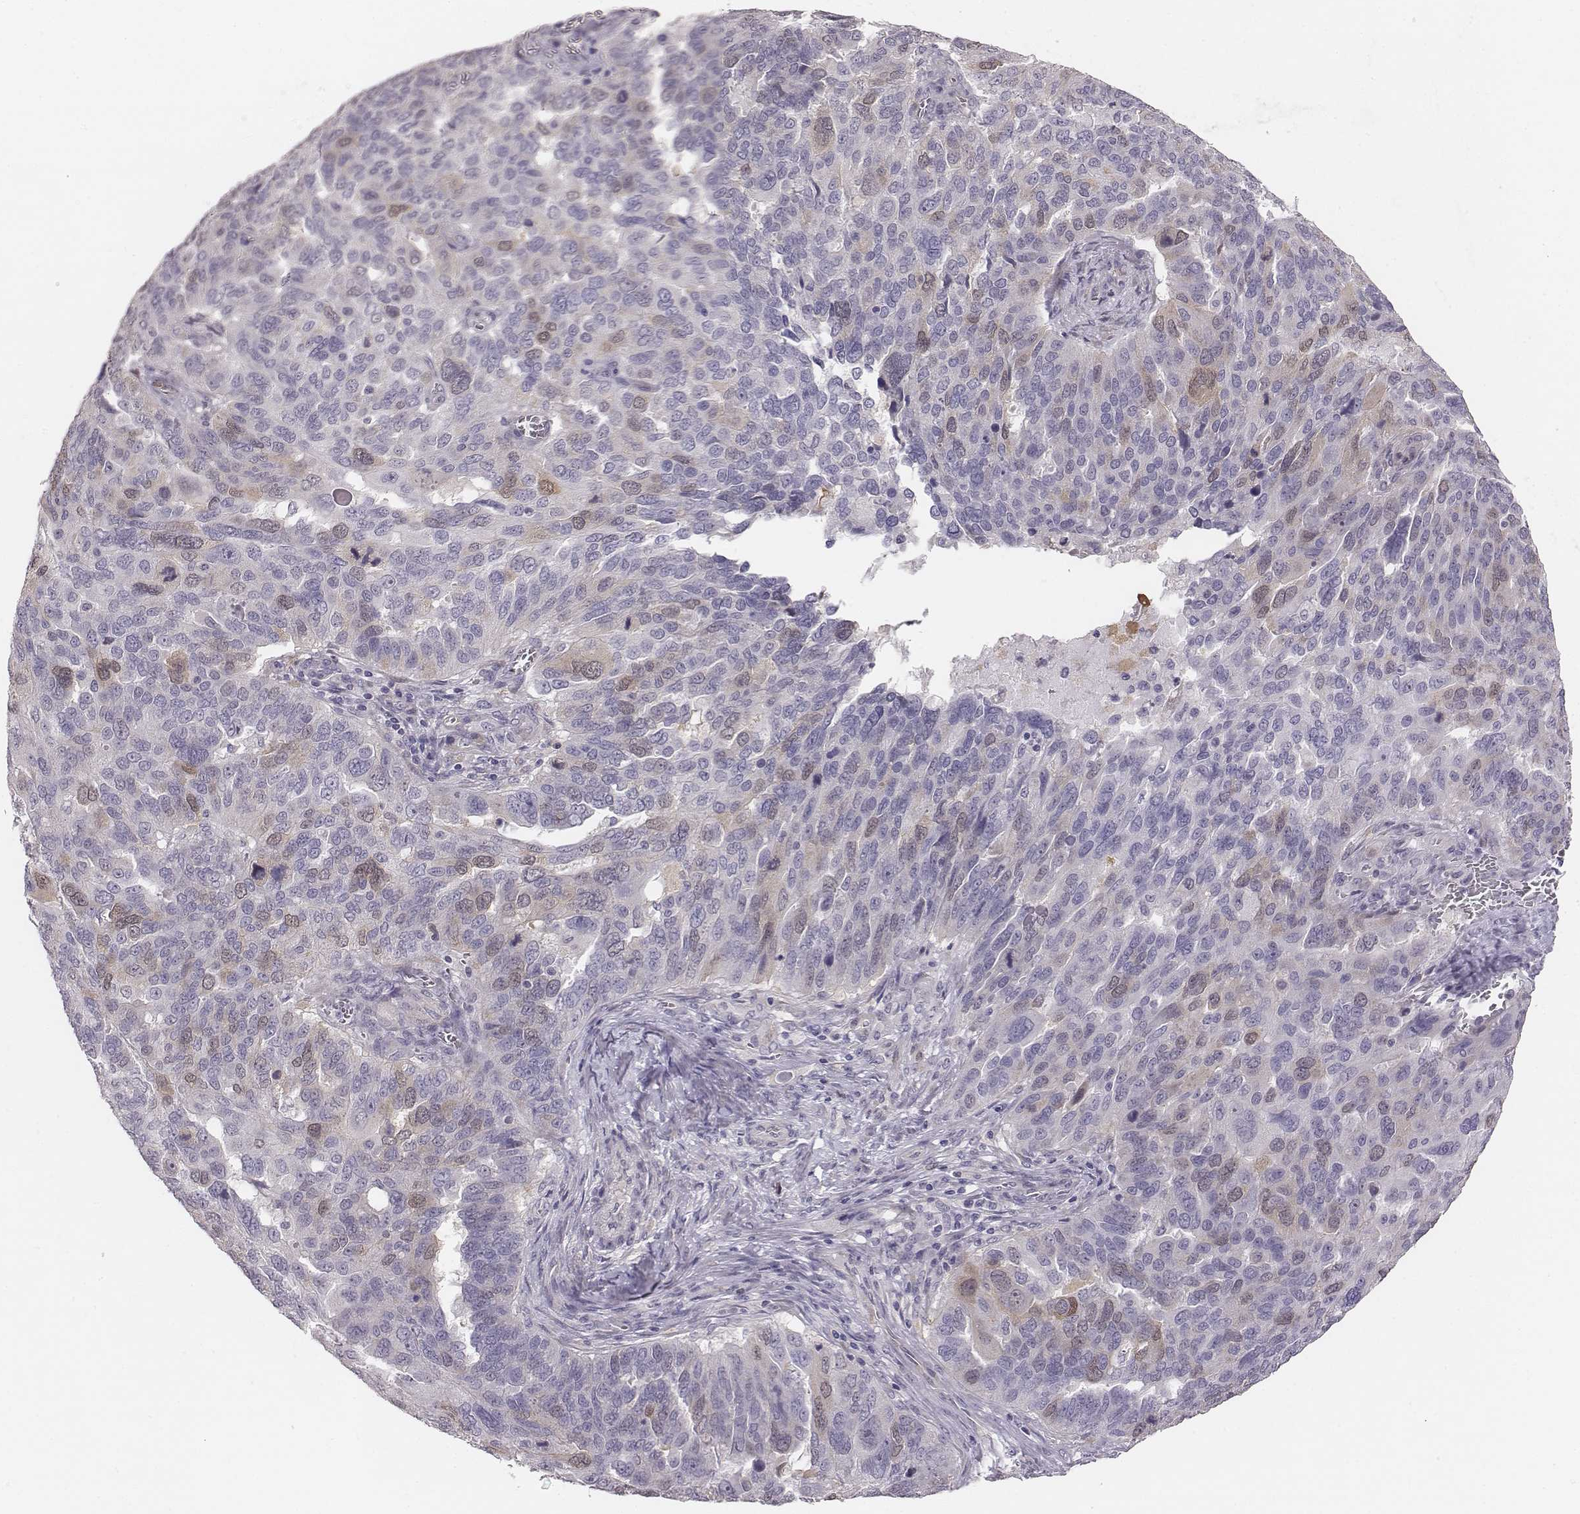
{"staining": {"intensity": "weak", "quantity": "<25%", "location": "cytoplasmic/membranous,nuclear"}, "tissue": "ovarian cancer", "cell_type": "Tumor cells", "image_type": "cancer", "snomed": [{"axis": "morphology", "description": "Carcinoma, endometroid"}, {"axis": "topography", "description": "Soft tissue"}, {"axis": "topography", "description": "Ovary"}], "caption": "Image shows no significant protein positivity in tumor cells of endometroid carcinoma (ovarian).", "gene": "PBK", "patient": {"sex": "female", "age": 52}}